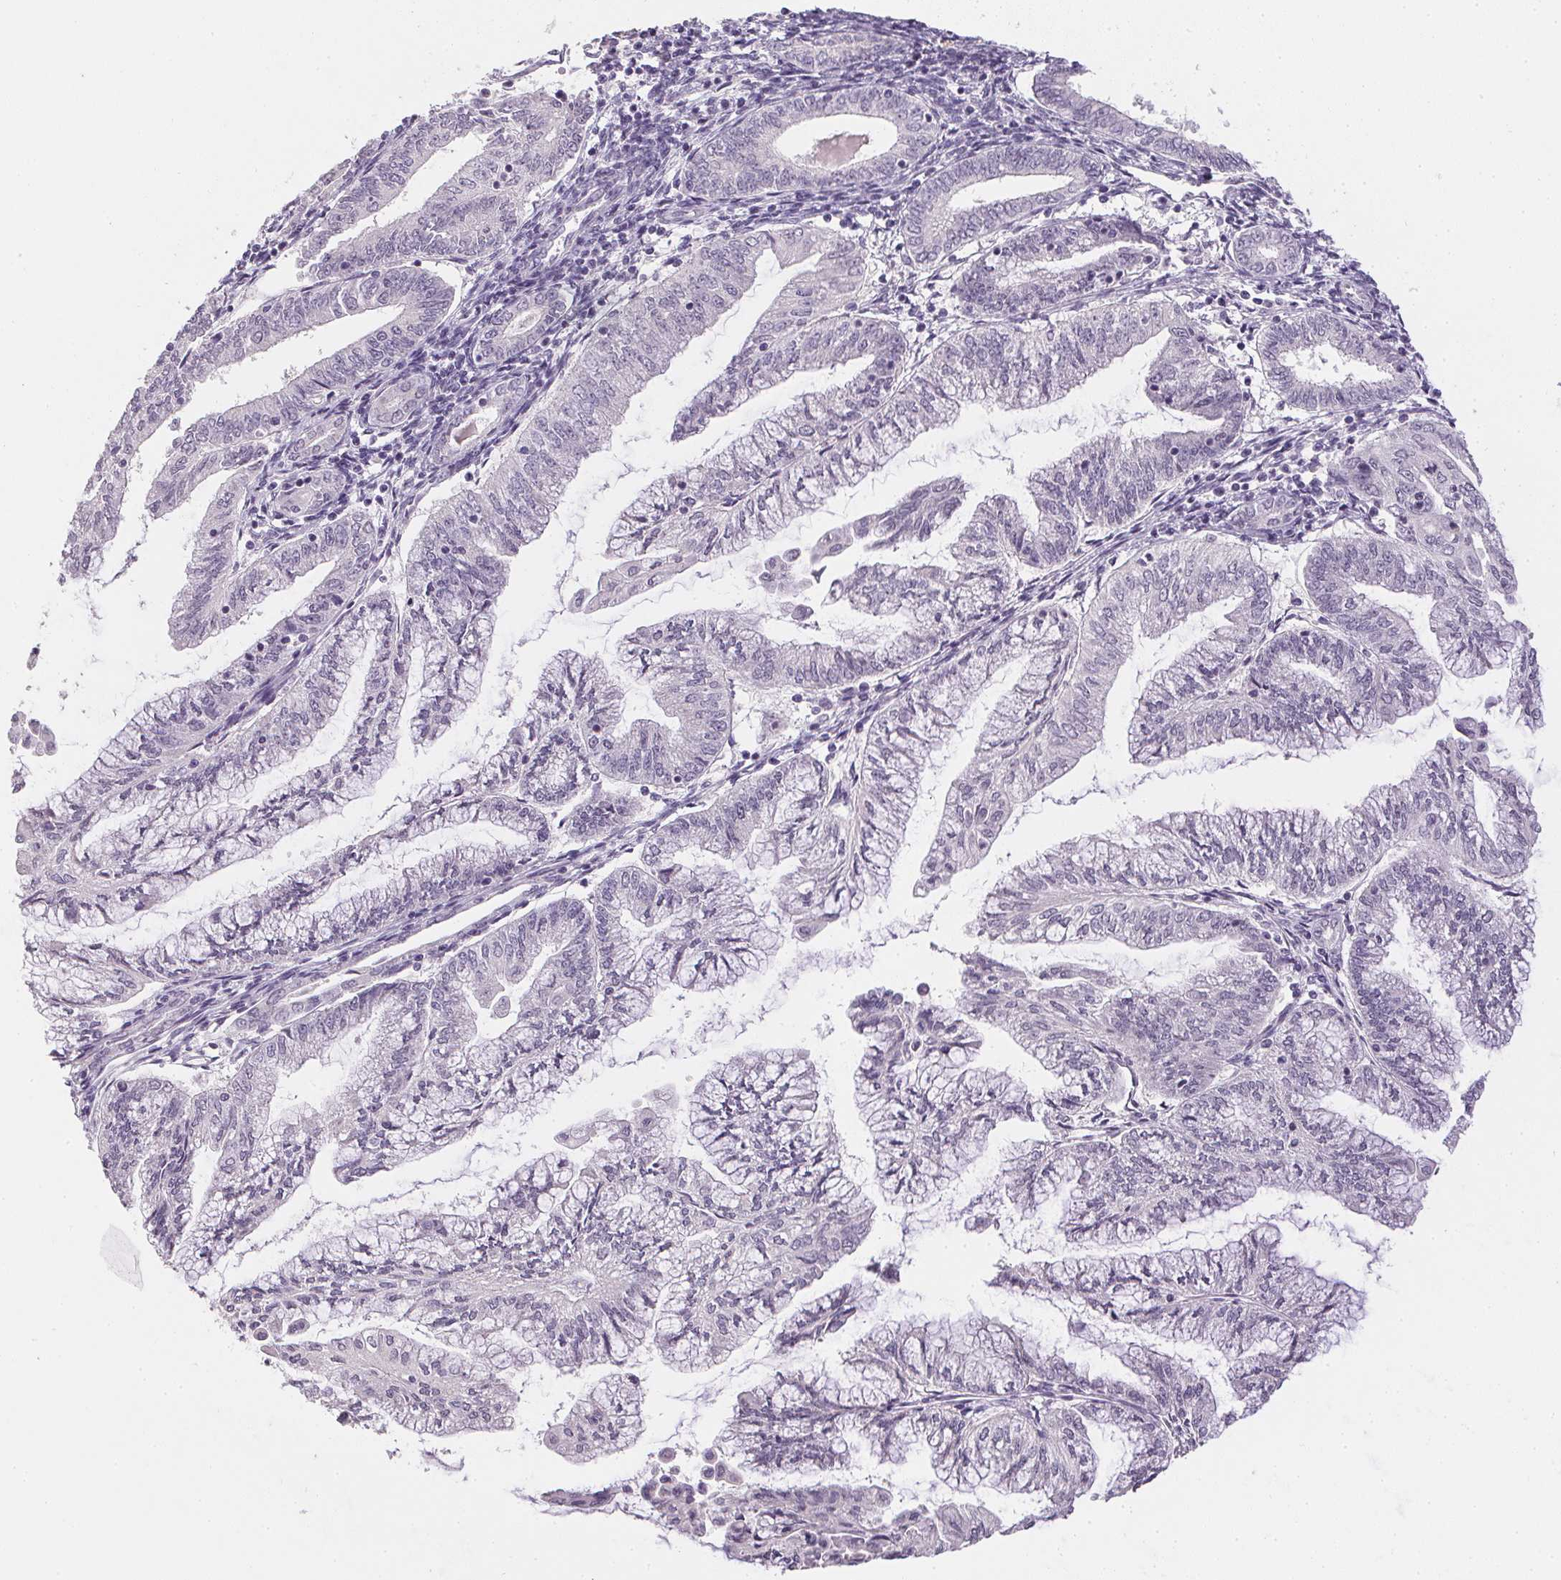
{"staining": {"intensity": "negative", "quantity": "none", "location": "none"}, "tissue": "endometrial cancer", "cell_type": "Tumor cells", "image_type": "cancer", "snomed": [{"axis": "morphology", "description": "Adenocarcinoma, NOS"}, {"axis": "topography", "description": "Endometrium"}], "caption": "Immunohistochemical staining of endometrial cancer exhibits no significant positivity in tumor cells. The staining was performed using DAB (3,3'-diaminobenzidine) to visualize the protein expression in brown, while the nuclei were stained in blue with hematoxylin (Magnification: 20x).", "gene": "PPY", "patient": {"sex": "female", "age": 55}}